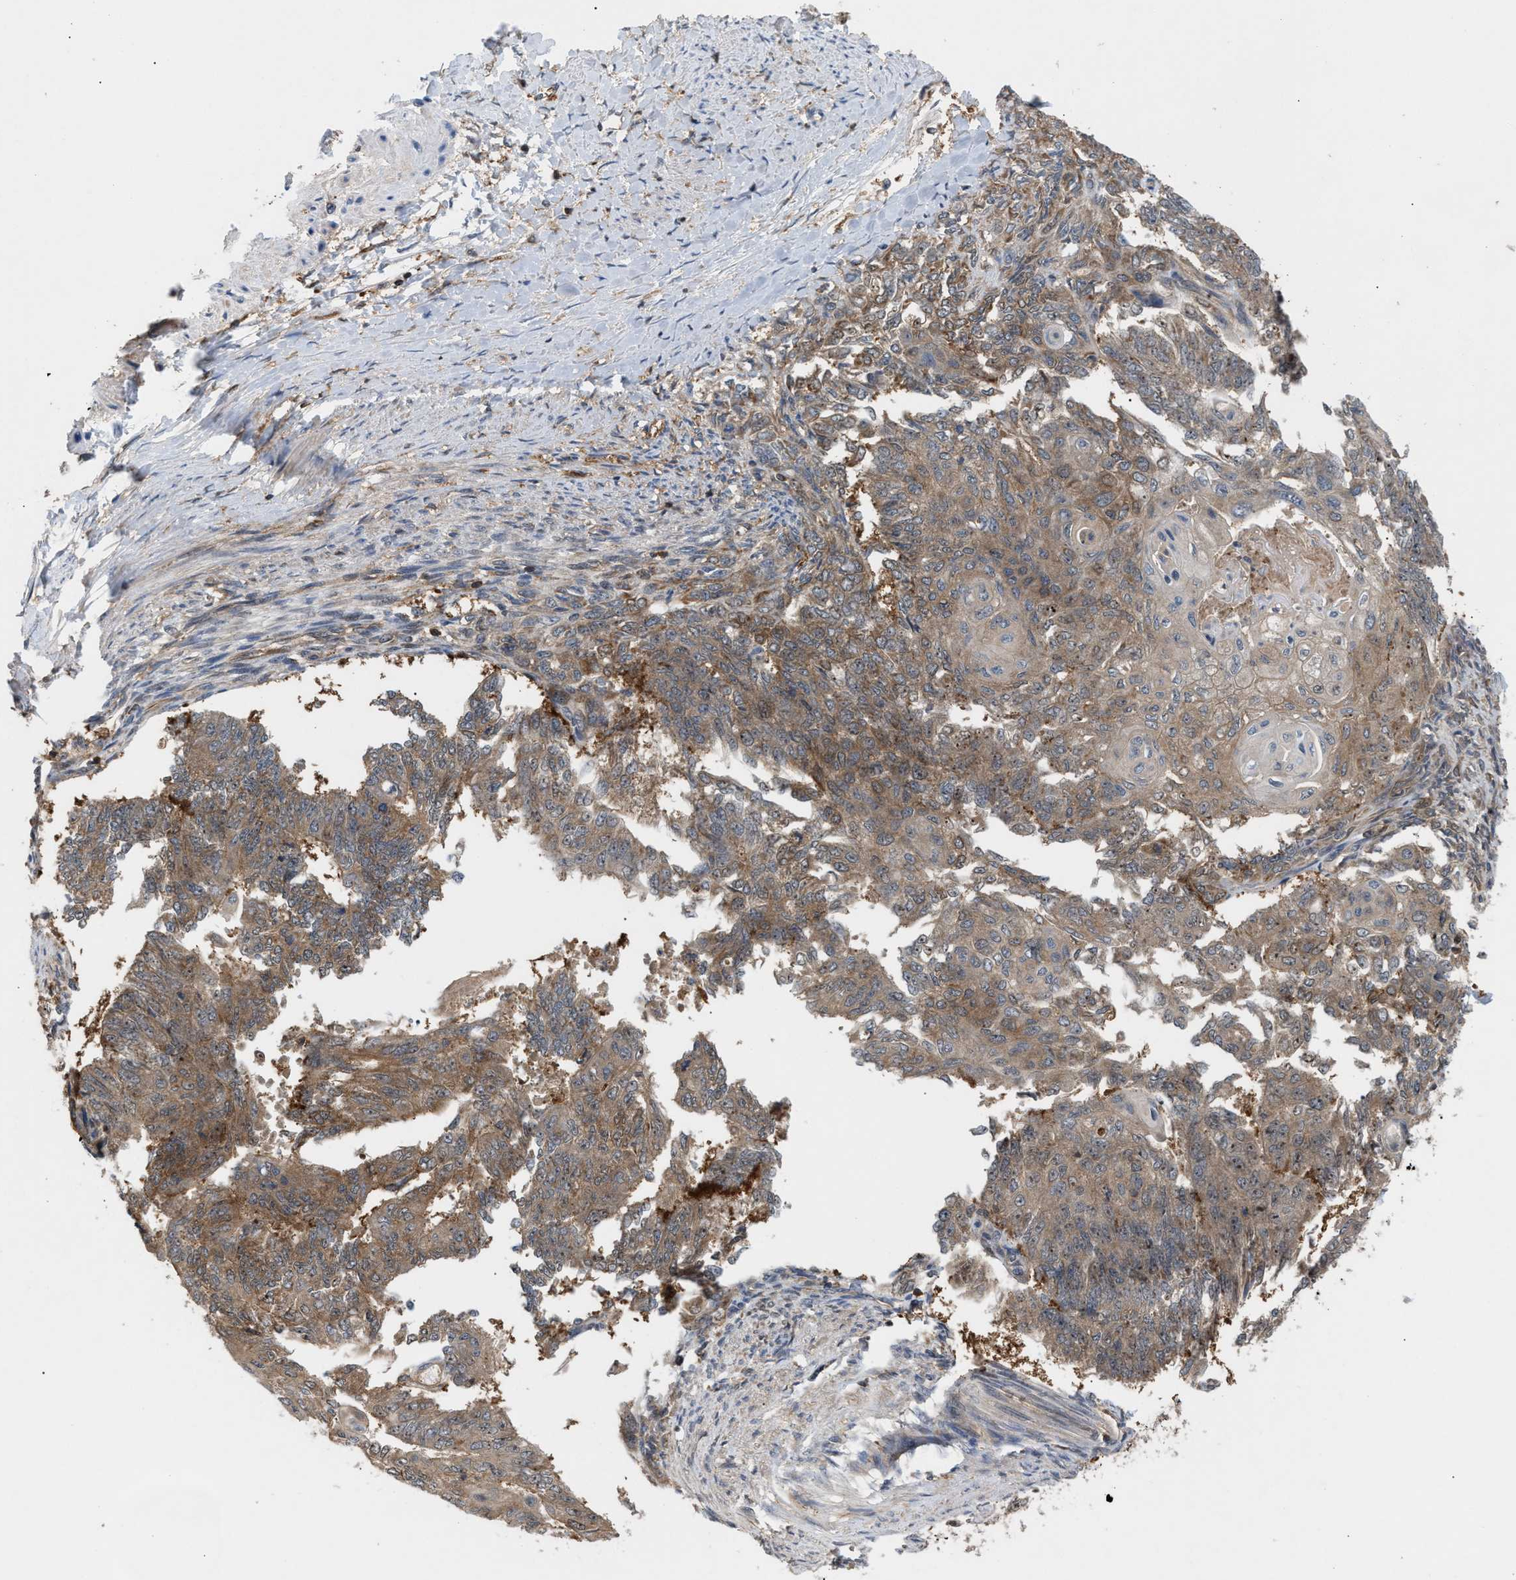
{"staining": {"intensity": "moderate", "quantity": ">75%", "location": "cytoplasmic/membranous"}, "tissue": "endometrial cancer", "cell_type": "Tumor cells", "image_type": "cancer", "snomed": [{"axis": "morphology", "description": "Adenocarcinoma, NOS"}, {"axis": "topography", "description": "Endometrium"}], "caption": "This is an image of IHC staining of endometrial adenocarcinoma, which shows moderate positivity in the cytoplasmic/membranous of tumor cells.", "gene": "GLOD4", "patient": {"sex": "female", "age": 32}}